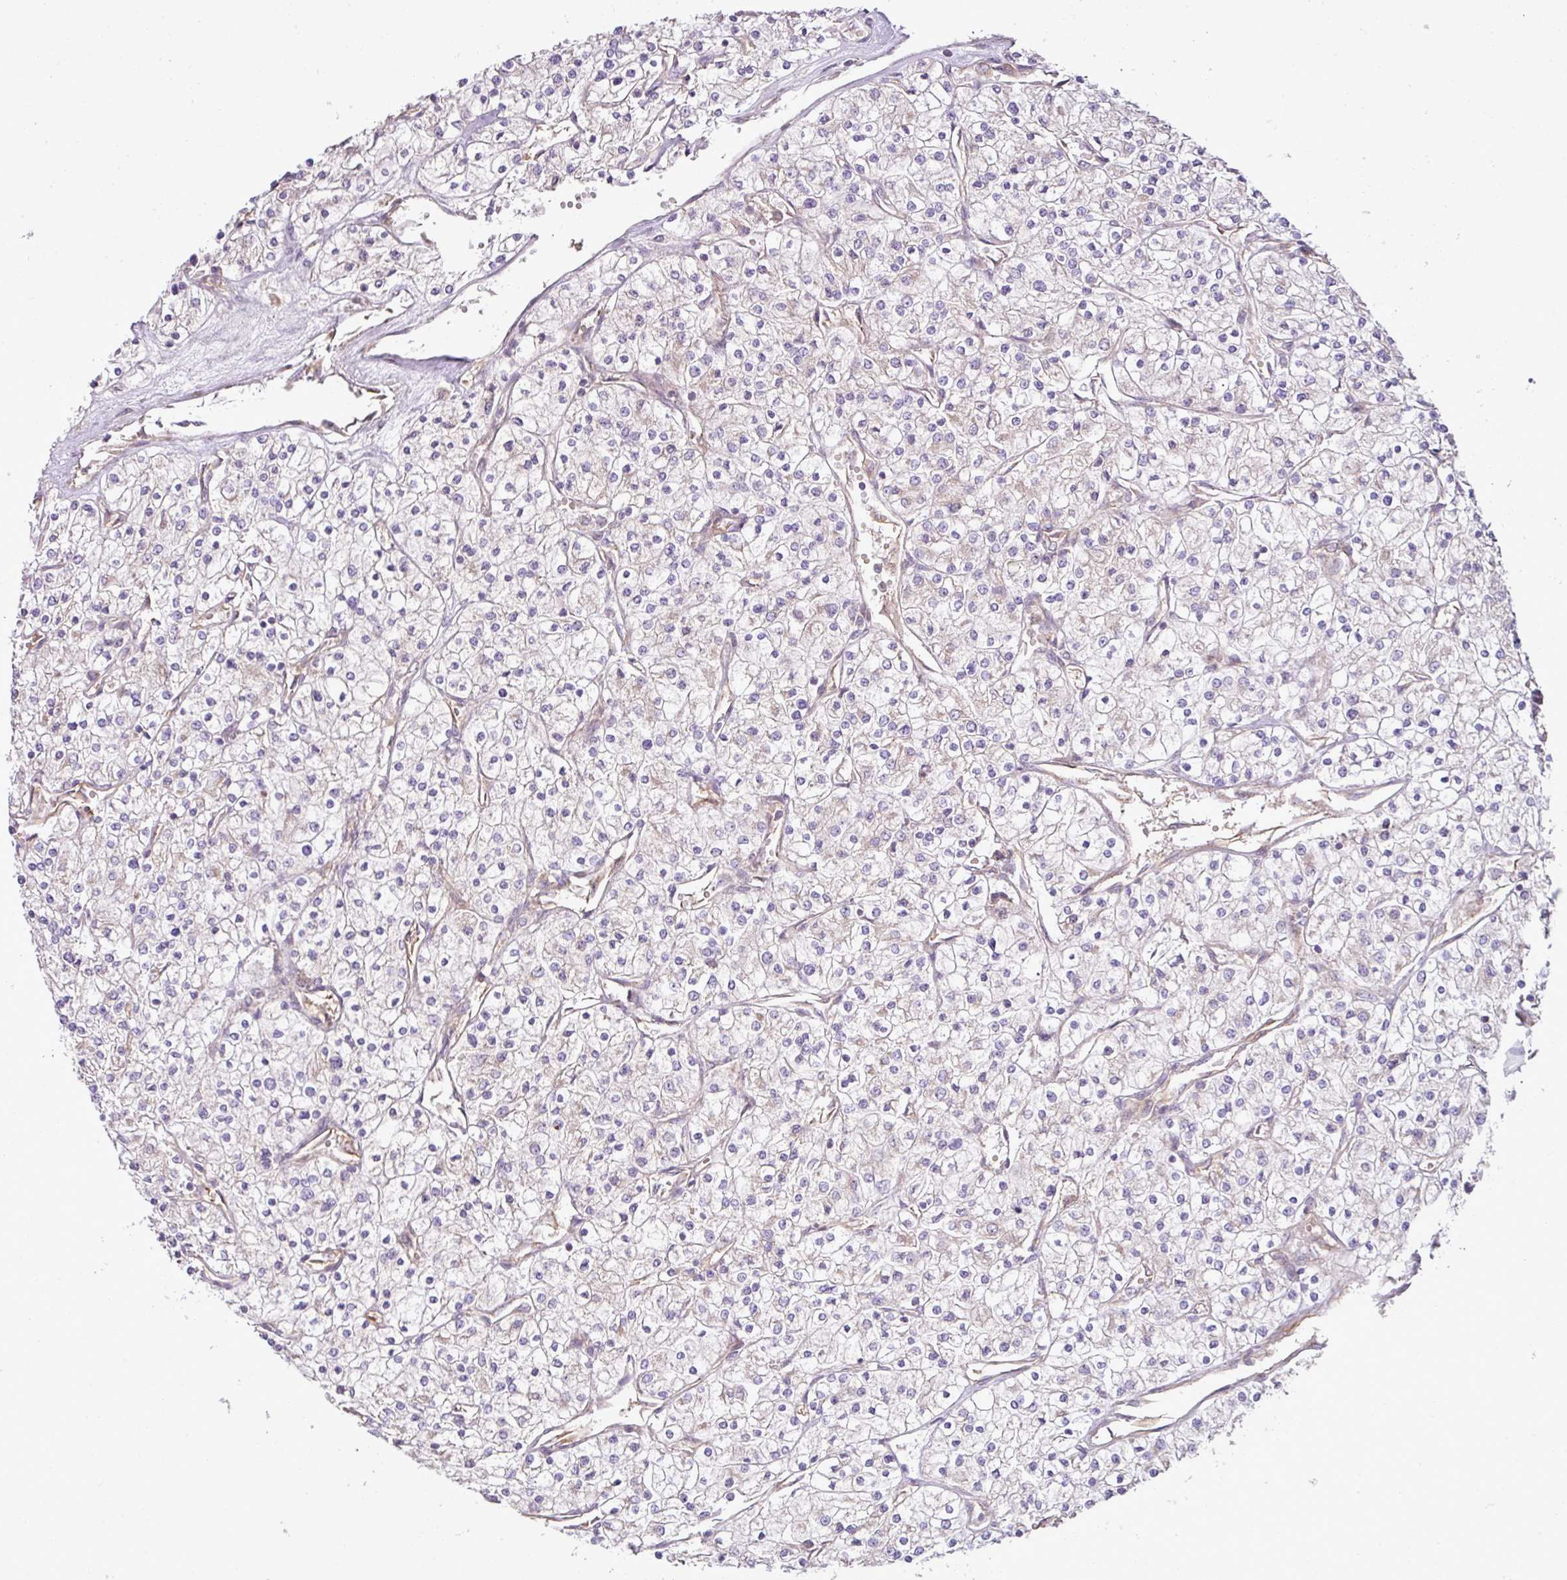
{"staining": {"intensity": "negative", "quantity": "none", "location": "none"}, "tissue": "renal cancer", "cell_type": "Tumor cells", "image_type": "cancer", "snomed": [{"axis": "morphology", "description": "Adenocarcinoma, NOS"}, {"axis": "topography", "description": "Kidney"}], "caption": "The image exhibits no significant staining in tumor cells of renal adenocarcinoma.", "gene": "COX18", "patient": {"sex": "male", "age": 80}}